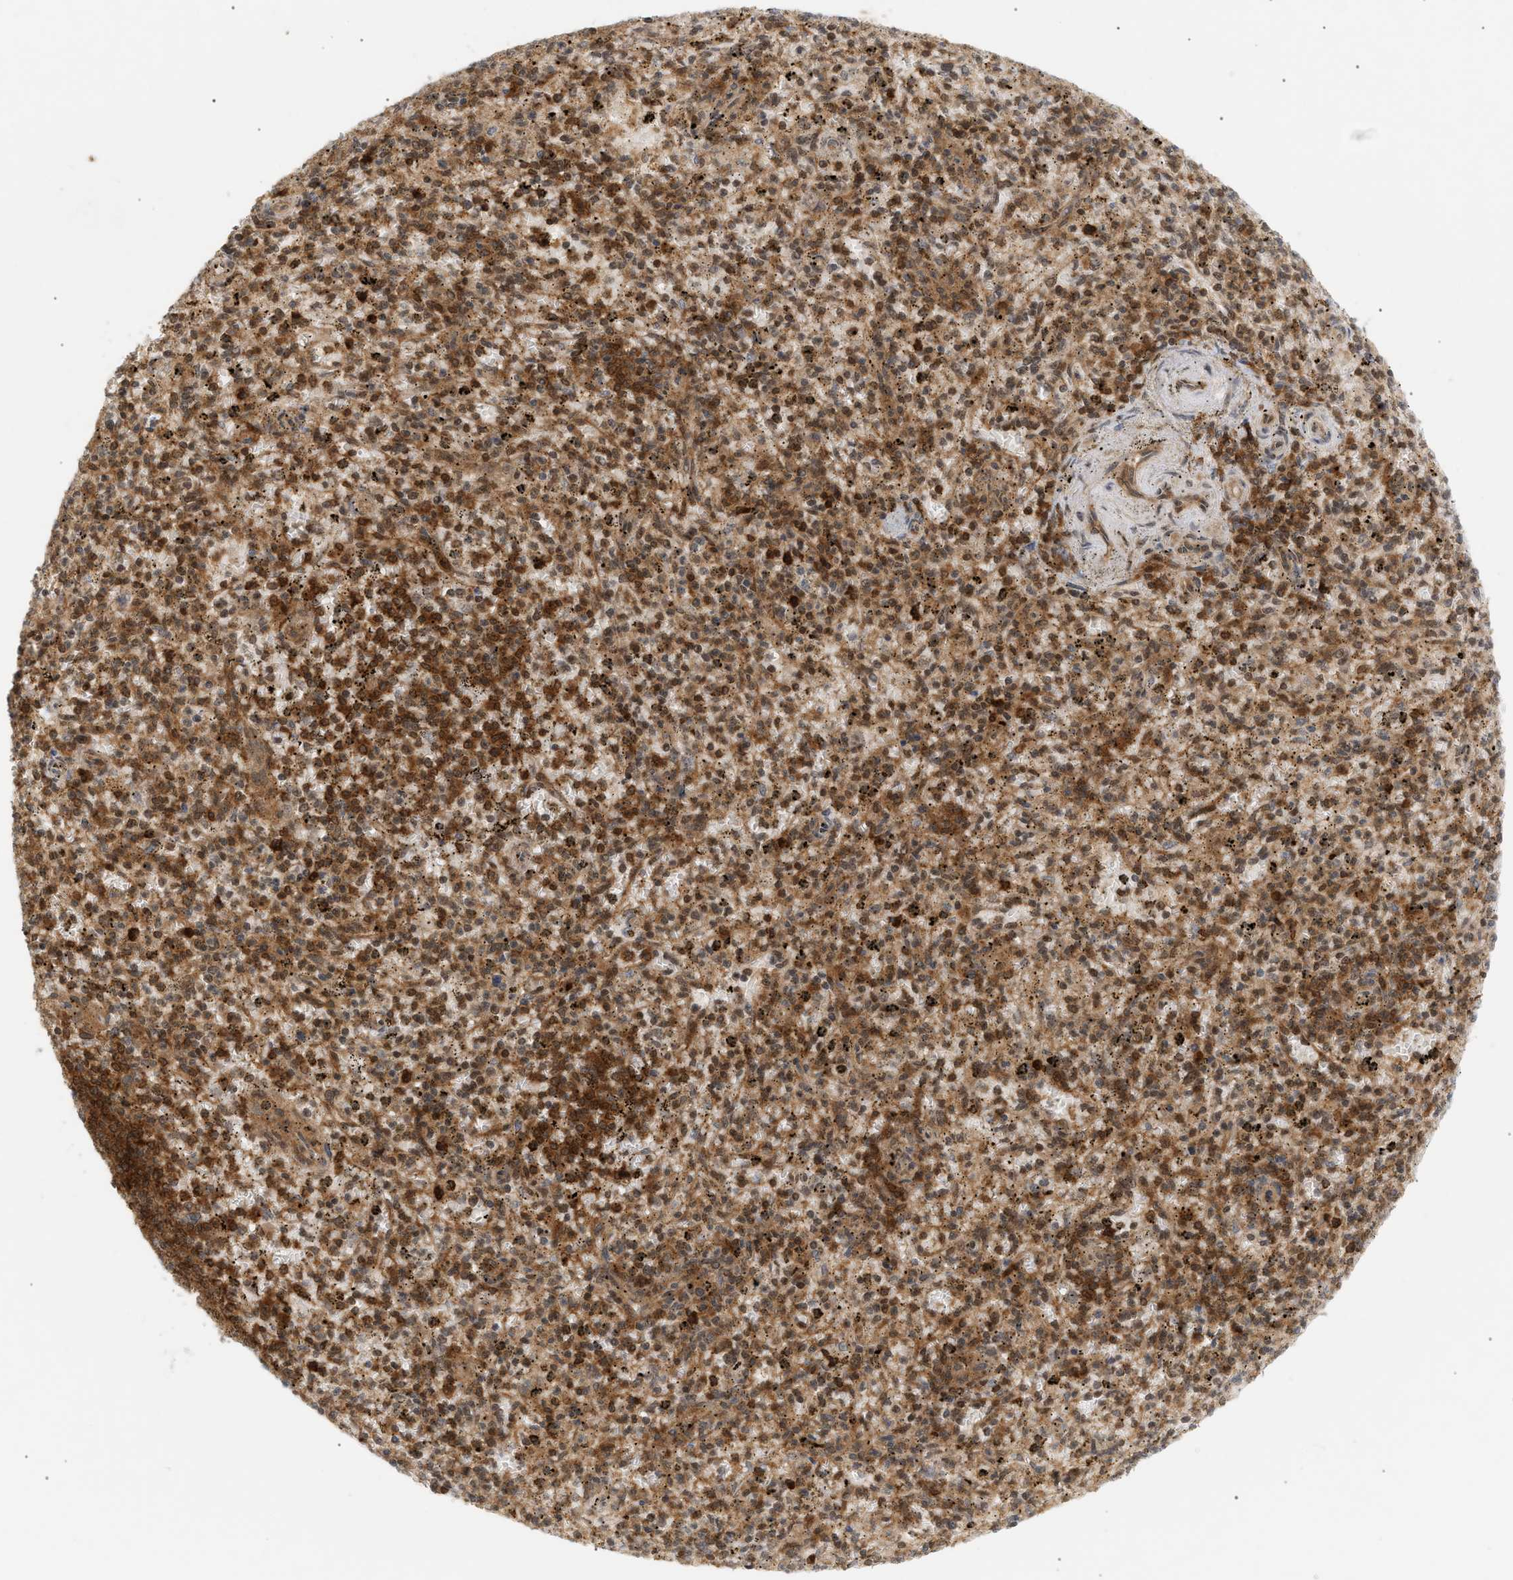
{"staining": {"intensity": "strong", "quantity": ">75%", "location": "cytoplasmic/membranous"}, "tissue": "spleen", "cell_type": "Cells in red pulp", "image_type": "normal", "snomed": [{"axis": "morphology", "description": "Normal tissue, NOS"}, {"axis": "topography", "description": "Spleen"}], "caption": "A histopathology image of human spleen stained for a protein demonstrates strong cytoplasmic/membranous brown staining in cells in red pulp. The staining was performed using DAB to visualize the protein expression in brown, while the nuclei were stained in blue with hematoxylin (Magnification: 20x).", "gene": "SHC1", "patient": {"sex": "male", "age": 72}}